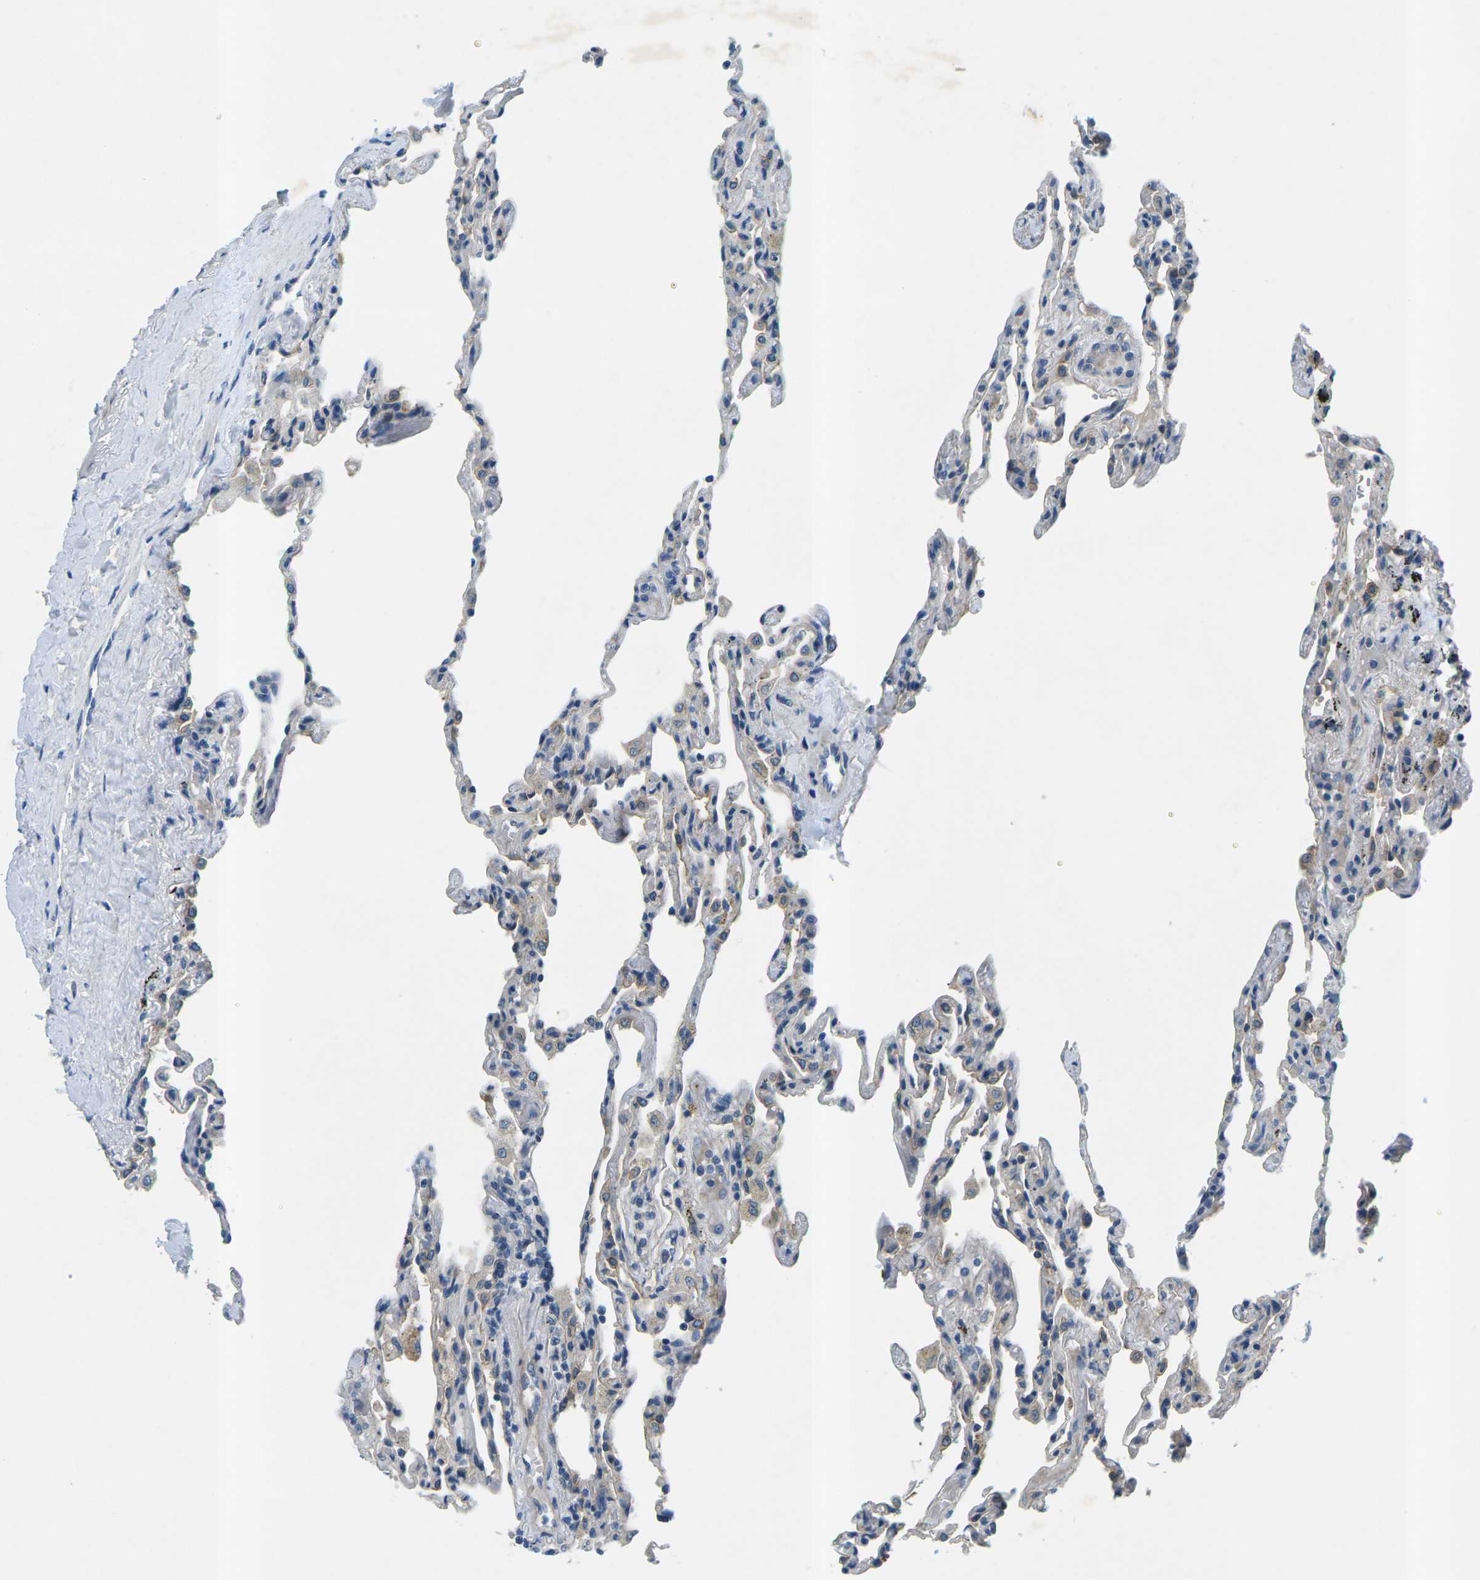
{"staining": {"intensity": "negative", "quantity": "none", "location": "none"}, "tissue": "lung", "cell_type": "Alveolar cells", "image_type": "normal", "snomed": [{"axis": "morphology", "description": "Normal tissue, NOS"}, {"axis": "topography", "description": "Lung"}], "caption": "Immunohistochemistry micrograph of unremarkable lung: human lung stained with DAB (3,3'-diaminobenzidine) demonstrates no significant protein positivity in alveolar cells.", "gene": "CTNND1", "patient": {"sex": "male", "age": 59}}